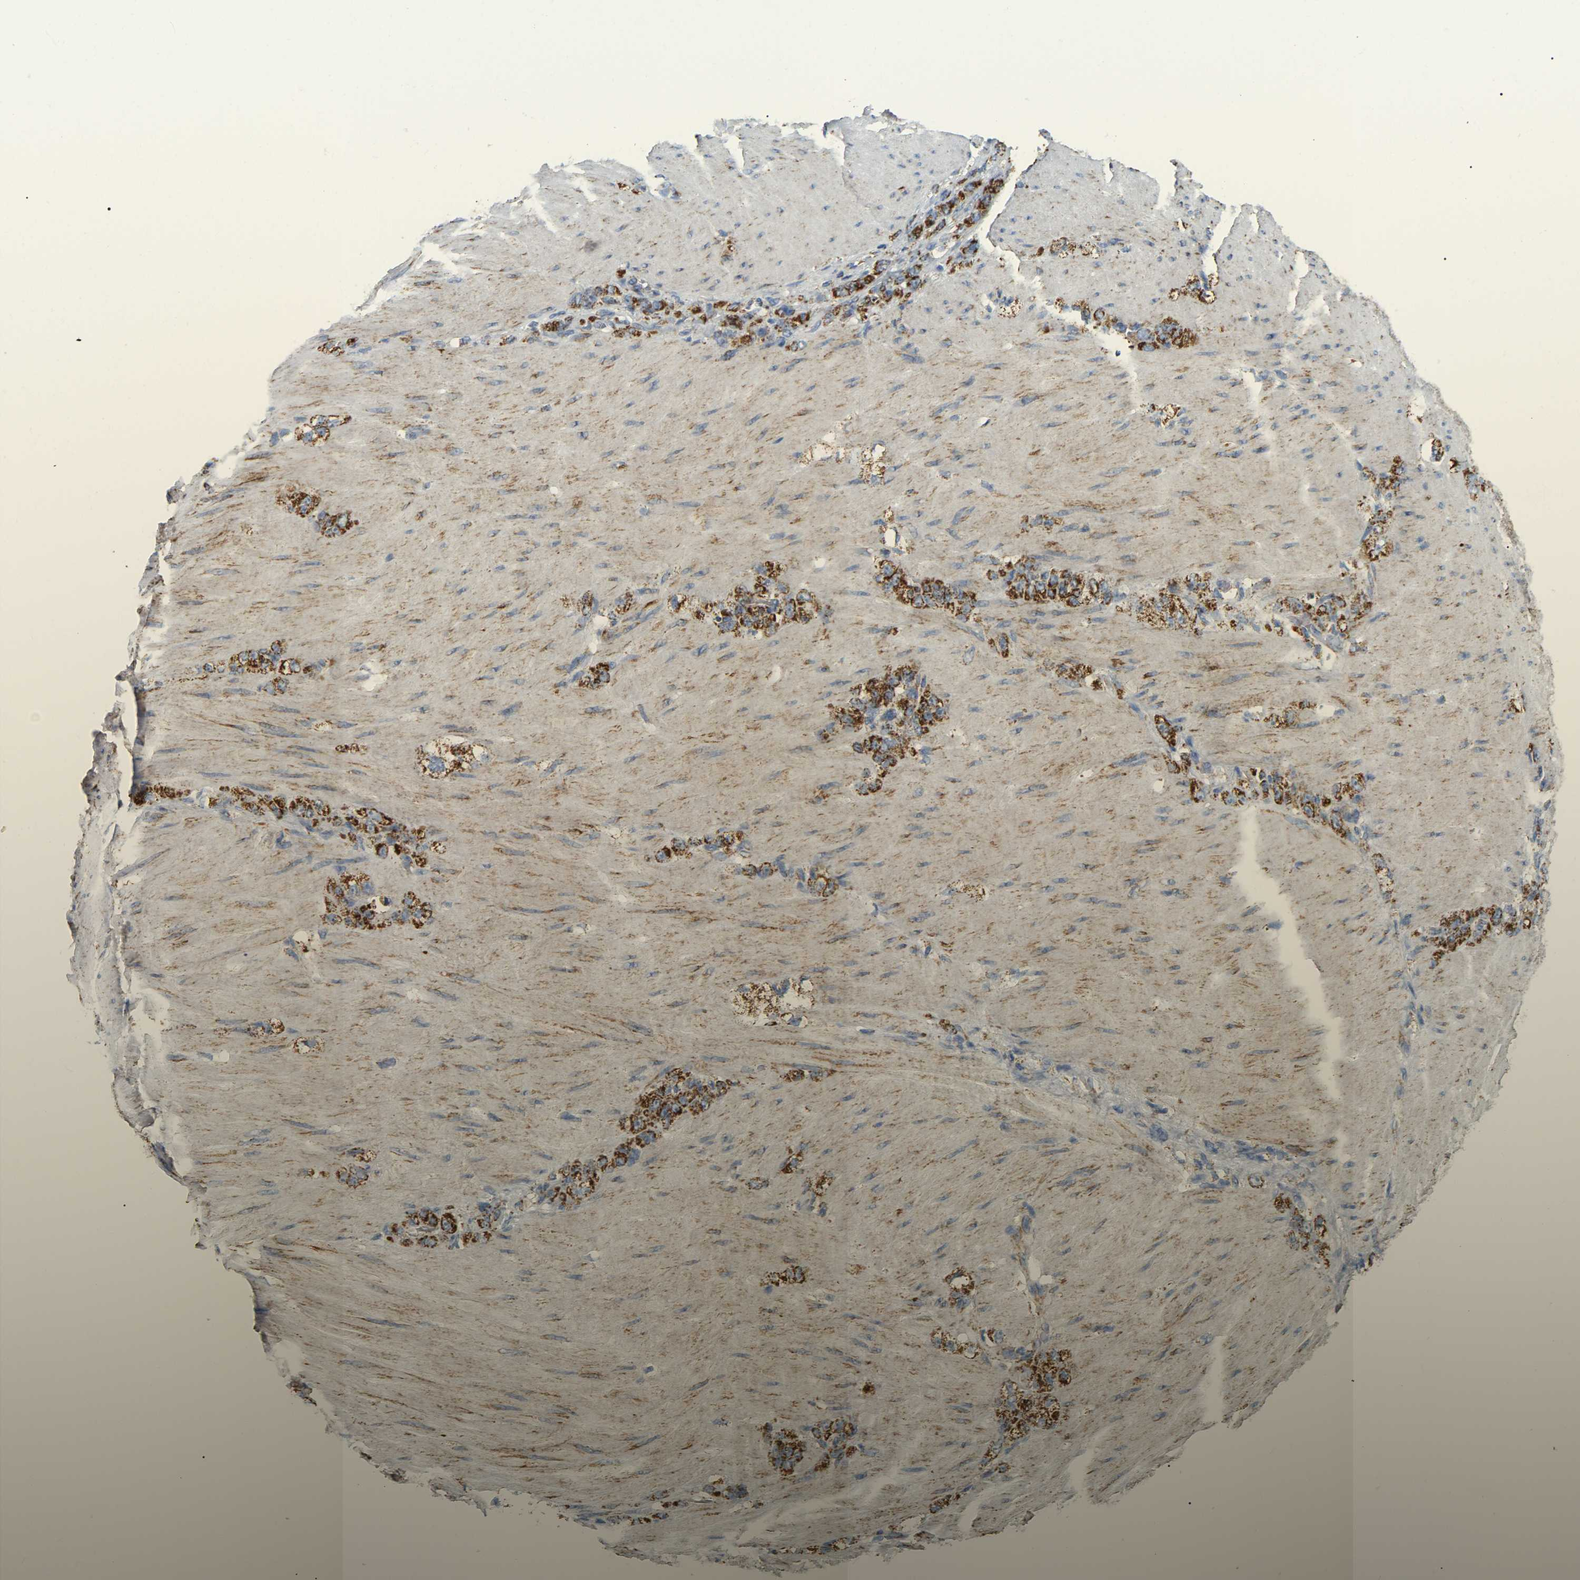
{"staining": {"intensity": "strong", "quantity": ">75%", "location": "cytoplasmic/membranous"}, "tissue": "stomach cancer", "cell_type": "Tumor cells", "image_type": "cancer", "snomed": [{"axis": "morphology", "description": "Normal tissue, NOS"}, {"axis": "morphology", "description": "Adenocarcinoma, NOS"}, {"axis": "topography", "description": "Stomach"}], "caption": "Immunohistochemistry of human adenocarcinoma (stomach) displays high levels of strong cytoplasmic/membranous positivity in approximately >75% of tumor cells.", "gene": "HIBADH", "patient": {"sex": "male", "age": 82}}